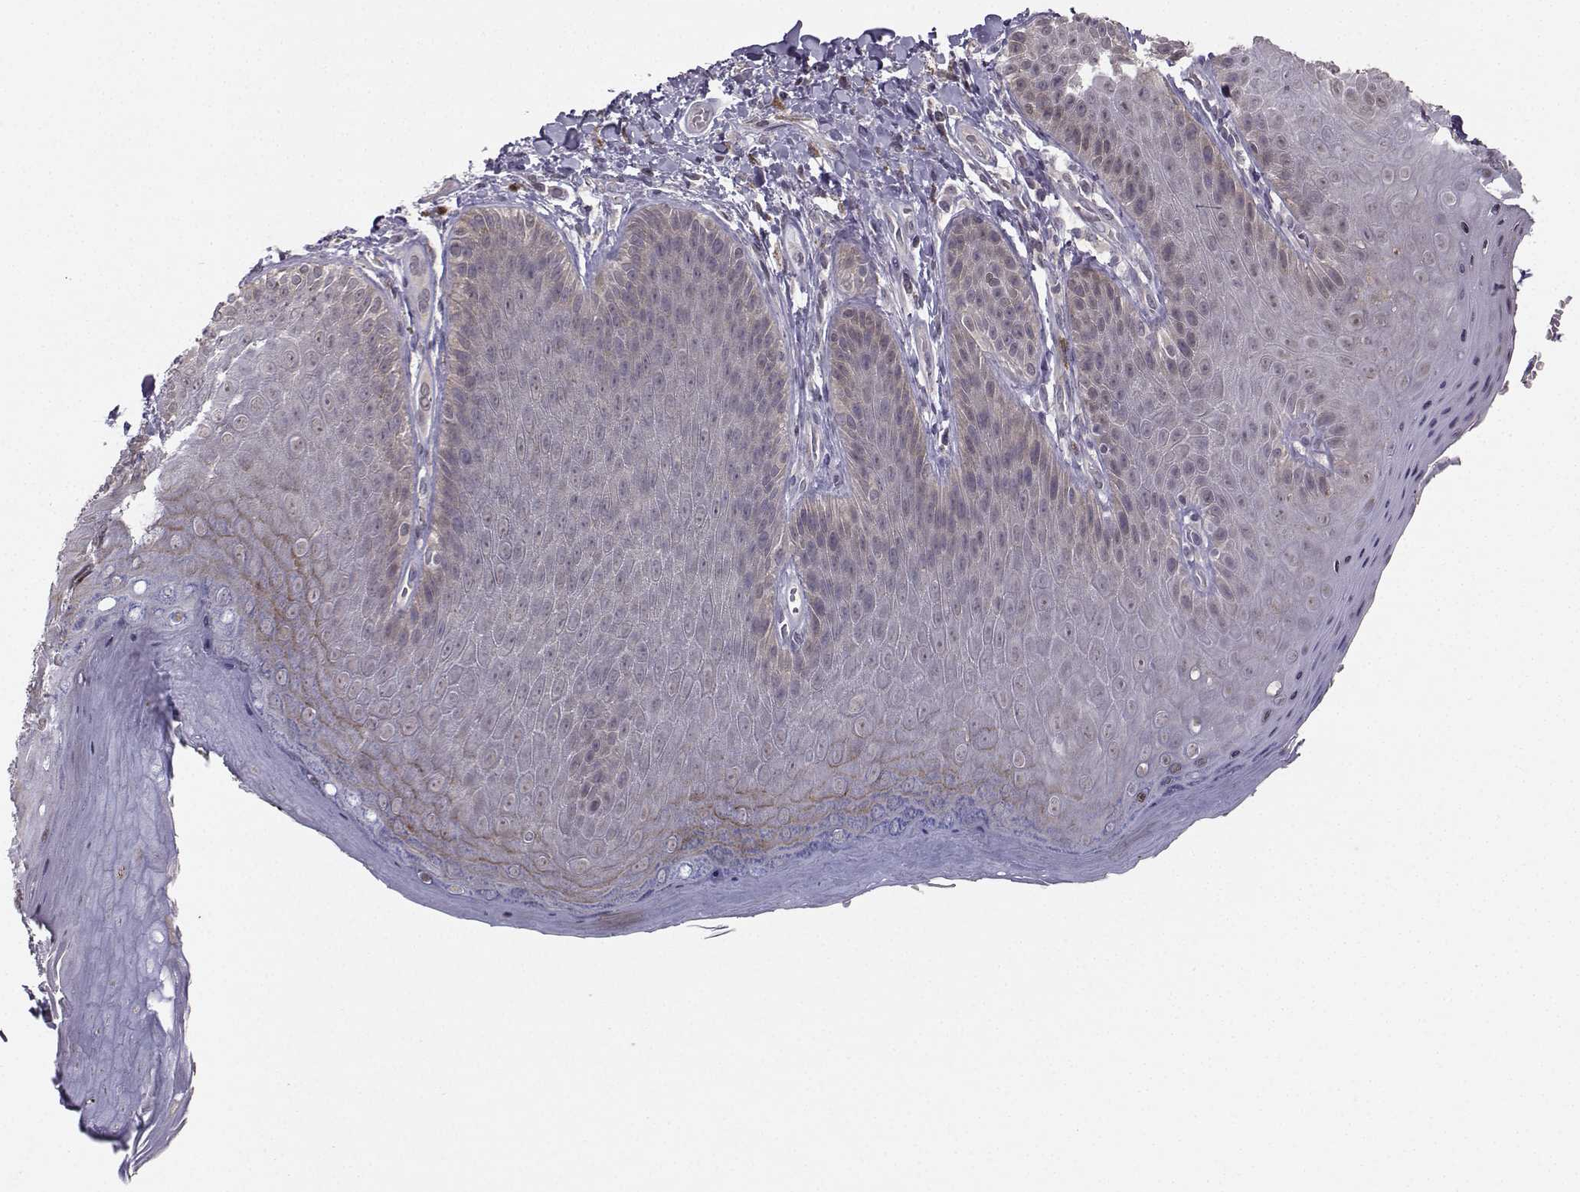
{"staining": {"intensity": "weak", "quantity": "<25%", "location": "cytoplasmic/membranous"}, "tissue": "skin", "cell_type": "Epidermal cells", "image_type": "normal", "snomed": [{"axis": "morphology", "description": "Normal tissue, NOS"}, {"axis": "topography", "description": "Anal"}], "caption": "Epidermal cells are negative for brown protein staining in normal skin. (Brightfield microscopy of DAB IHC at high magnification).", "gene": "PKP2", "patient": {"sex": "male", "age": 53}}